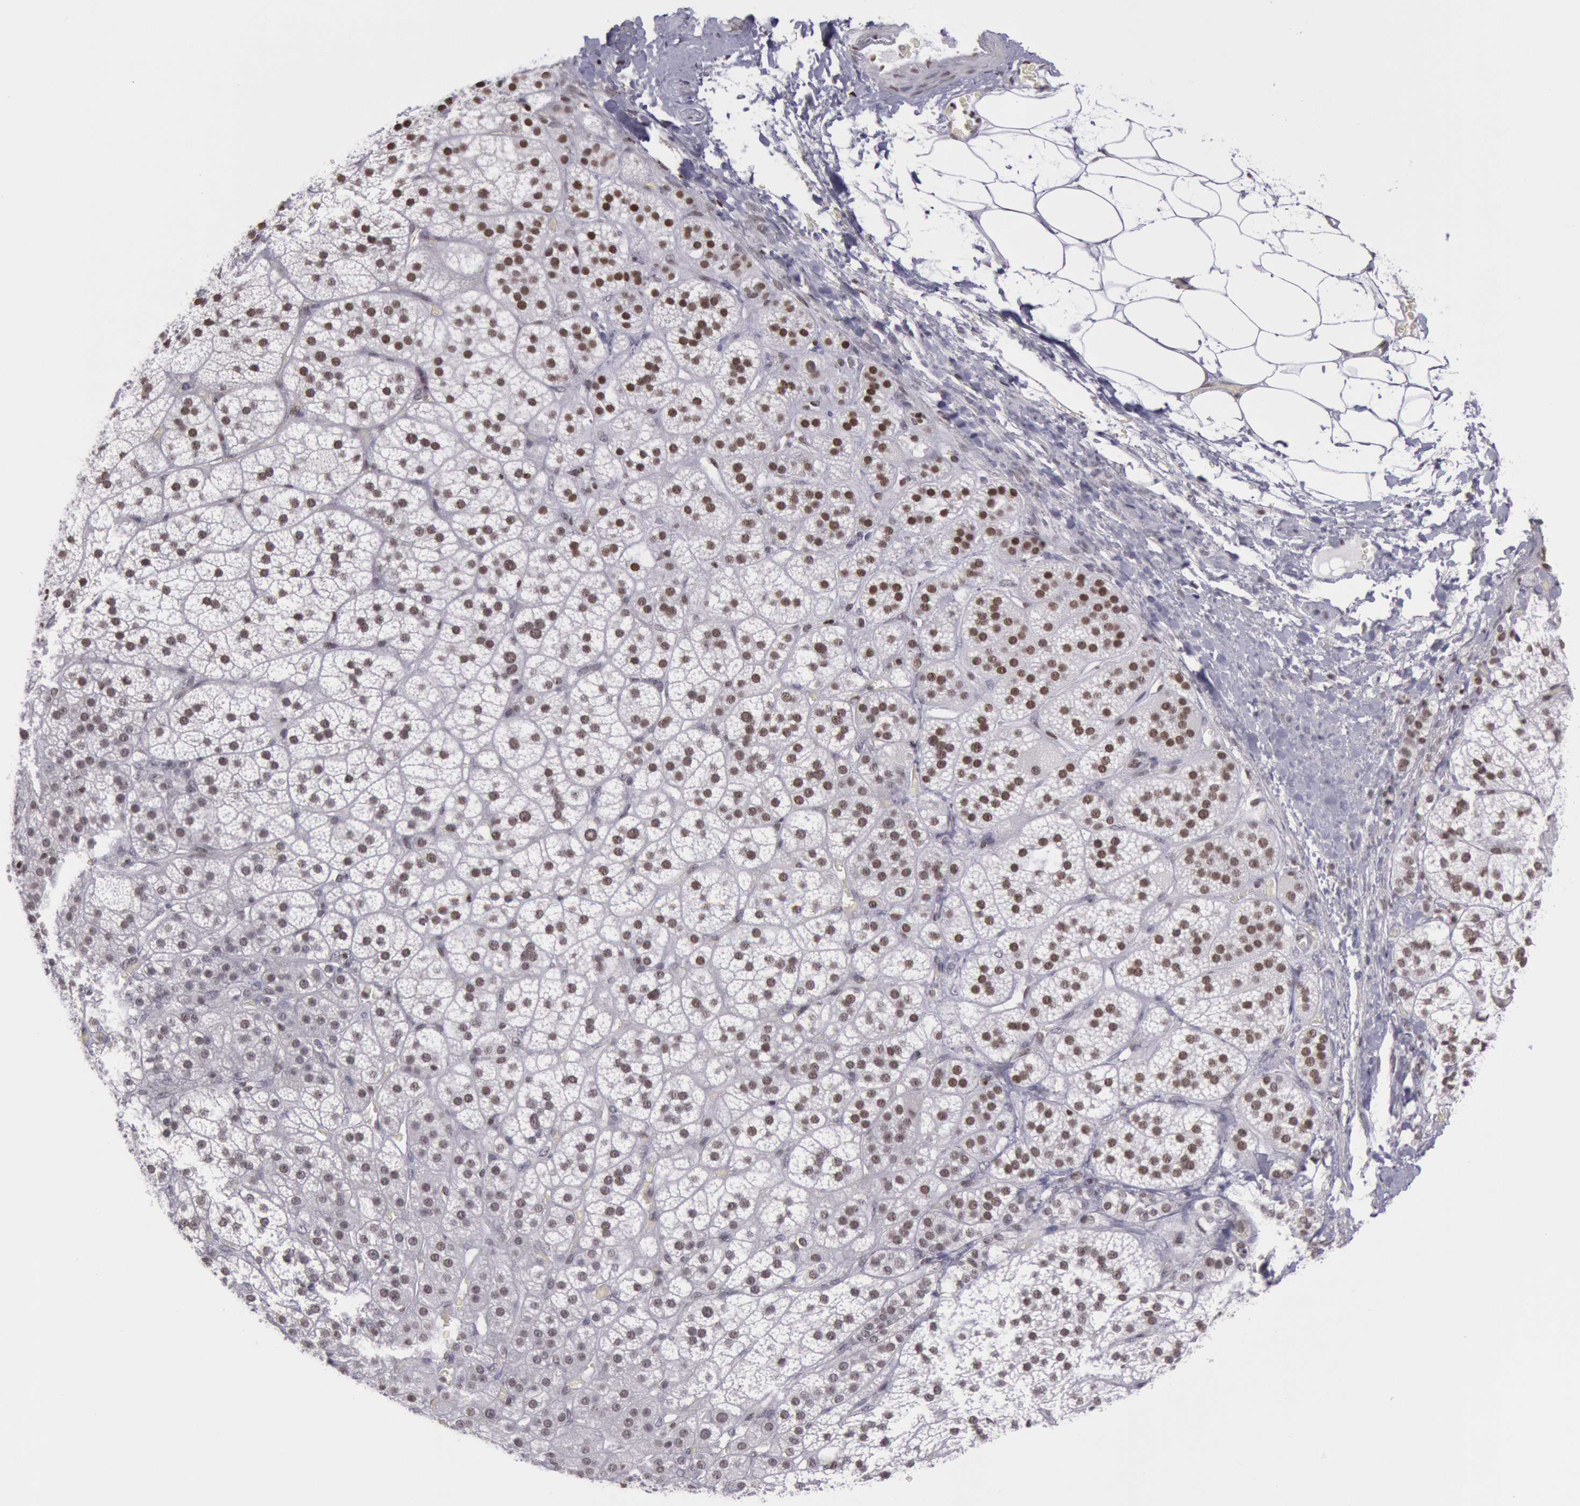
{"staining": {"intensity": "moderate", "quantity": ">75%", "location": "nuclear"}, "tissue": "adrenal gland", "cell_type": "Glandular cells", "image_type": "normal", "snomed": [{"axis": "morphology", "description": "Normal tissue, NOS"}, {"axis": "topography", "description": "Adrenal gland"}], "caption": "Immunohistochemistry histopathology image of unremarkable adrenal gland stained for a protein (brown), which shows medium levels of moderate nuclear expression in approximately >75% of glandular cells.", "gene": "NKAP", "patient": {"sex": "female", "age": 60}}